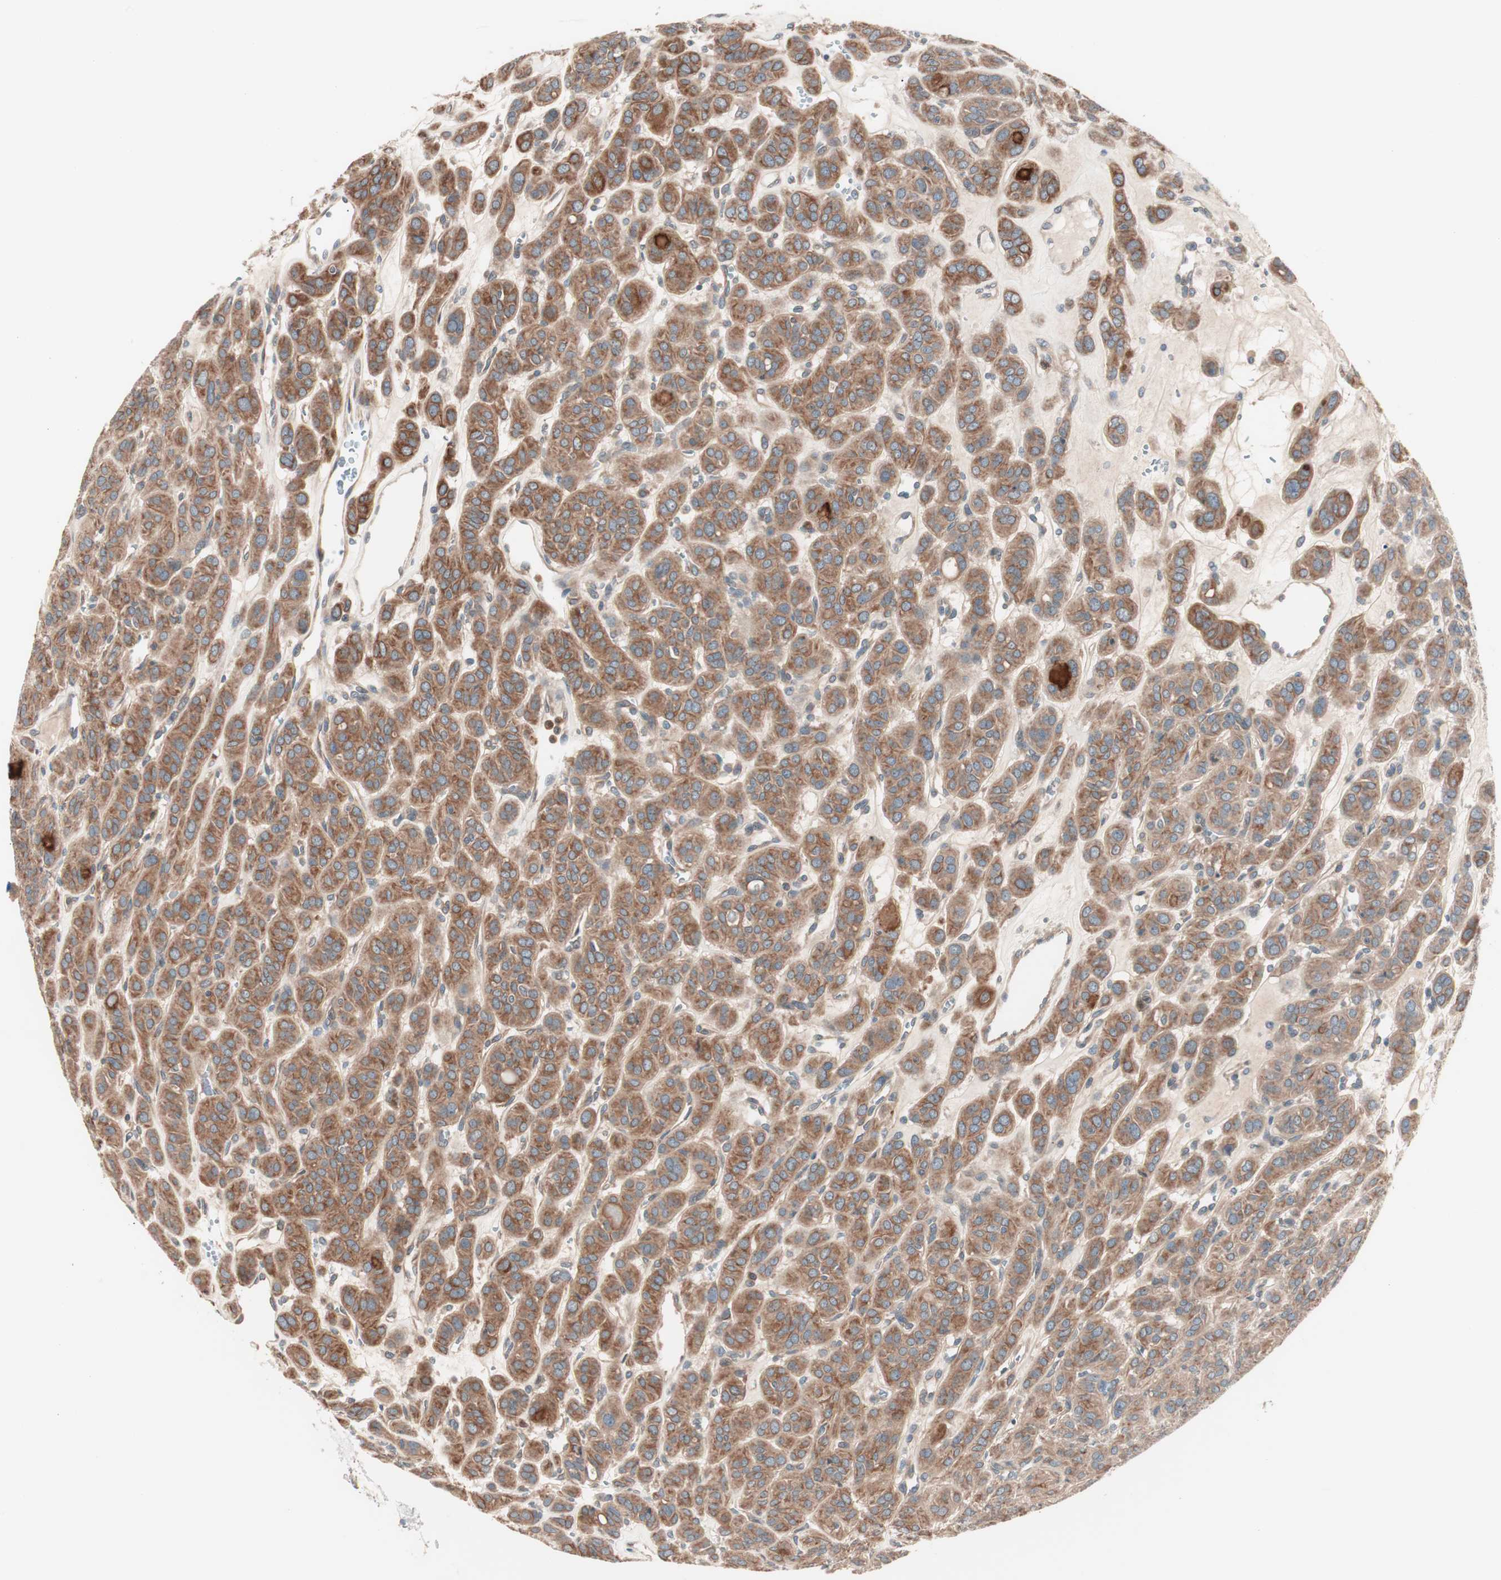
{"staining": {"intensity": "strong", "quantity": ">75%", "location": "cytoplasmic/membranous"}, "tissue": "thyroid cancer", "cell_type": "Tumor cells", "image_type": "cancer", "snomed": [{"axis": "morphology", "description": "Follicular adenoma carcinoma, NOS"}, {"axis": "topography", "description": "Thyroid gland"}], "caption": "This is a micrograph of IHC staining of thyroid cancer, which shows strong positivity in the cytoplasmic/membranous of tumor cells.", "gene": "TSG101", "patient": {"sex": "female", "age": 71}}